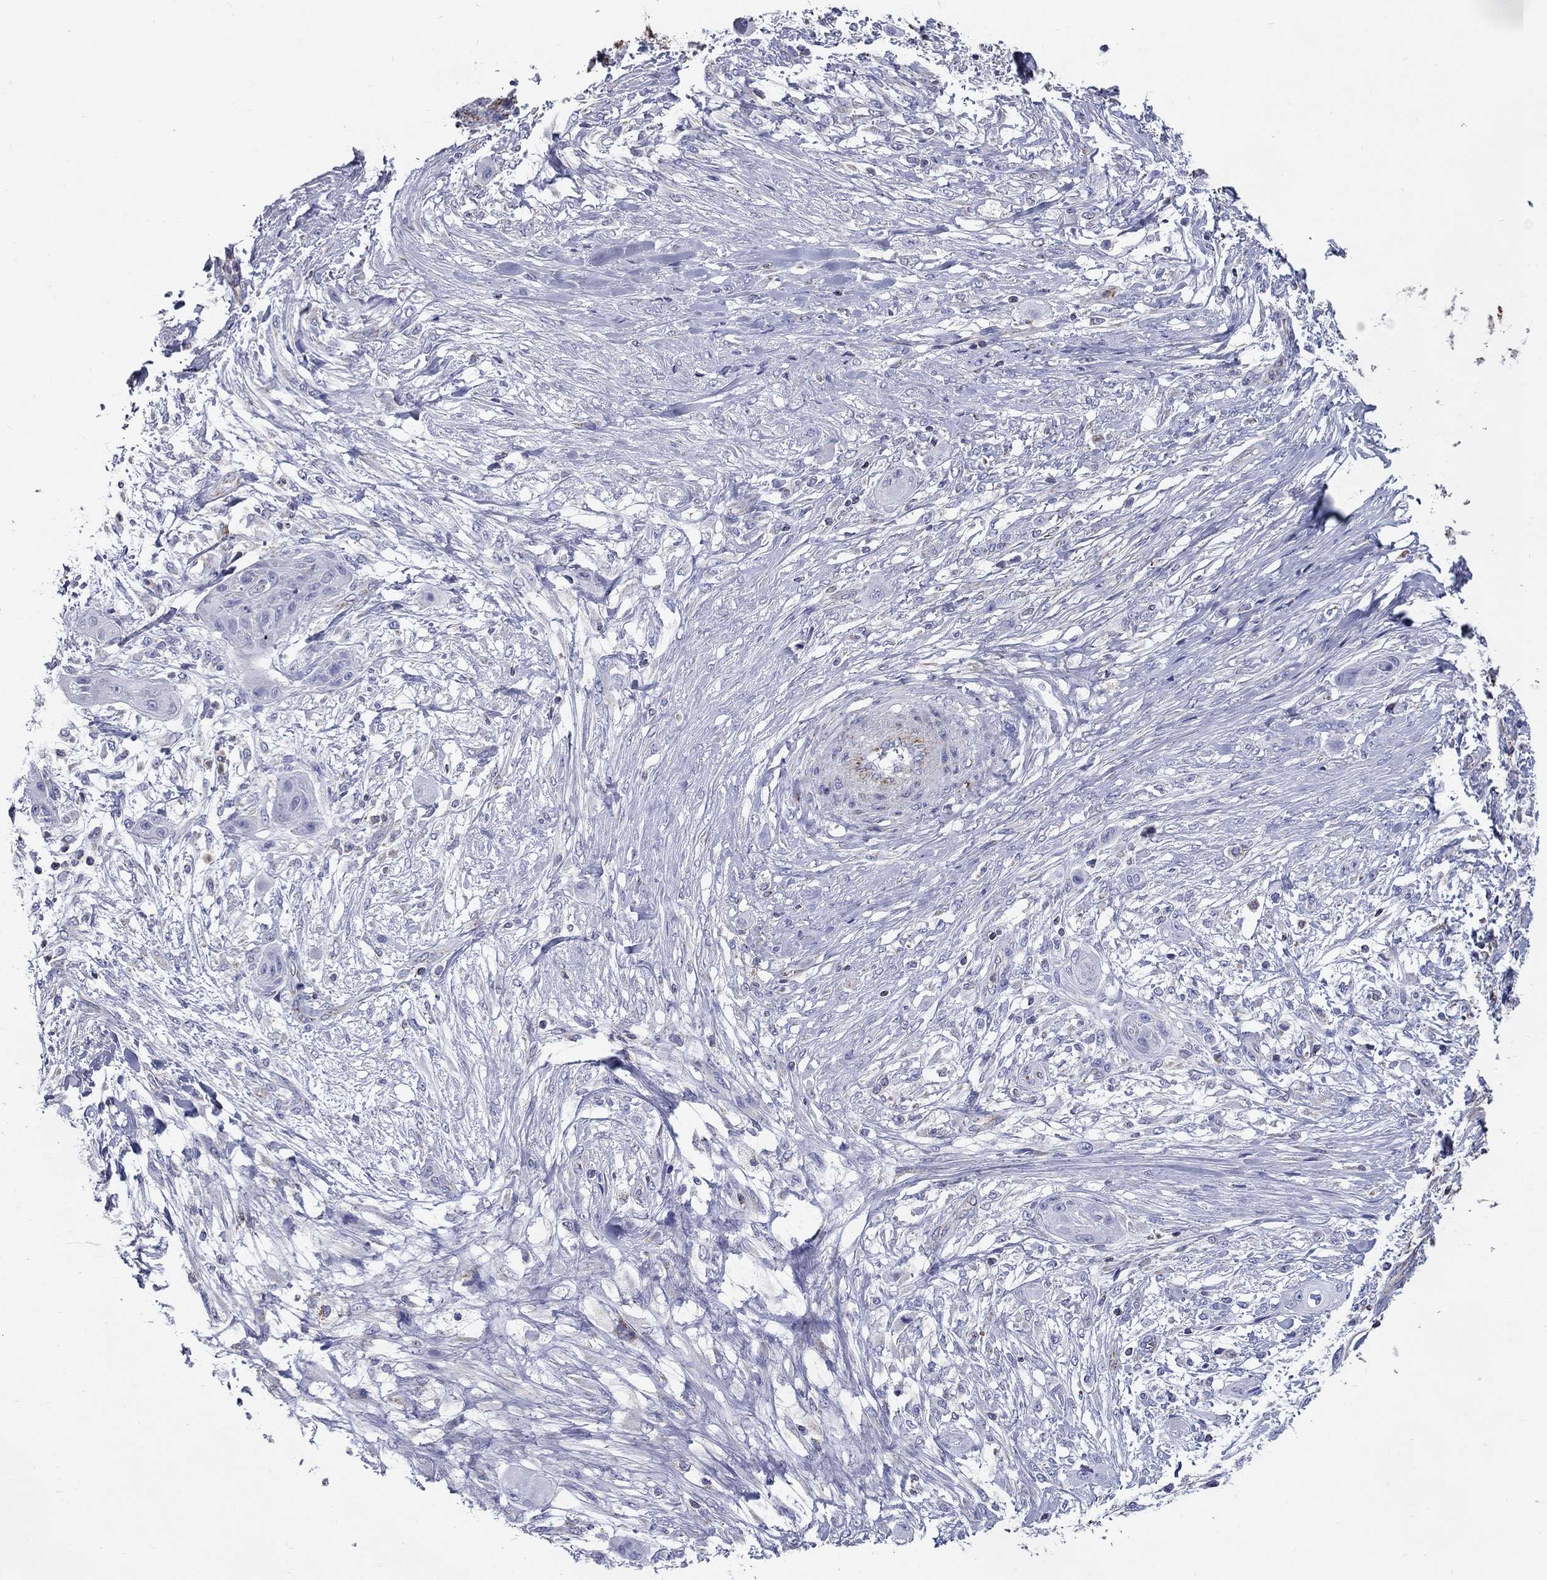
{"staining": {"intensity": "negative", "quantity": "none", "location": "none"}, "tissue": "skin cancer", "cell_type": "Tumor cells", "image_type": "cancer", "snomed": [{"axis": "morphology", "description": "Squamous cell carcinoma, NOS"}, {"axis": "topography", "description": "Skin"}], "caption": "Immunohistochemistry of skin cancer shows no expression in tumor cells.", "gene": "NDUFA4L2", "patient": {"sex": "male", "age": 62}}